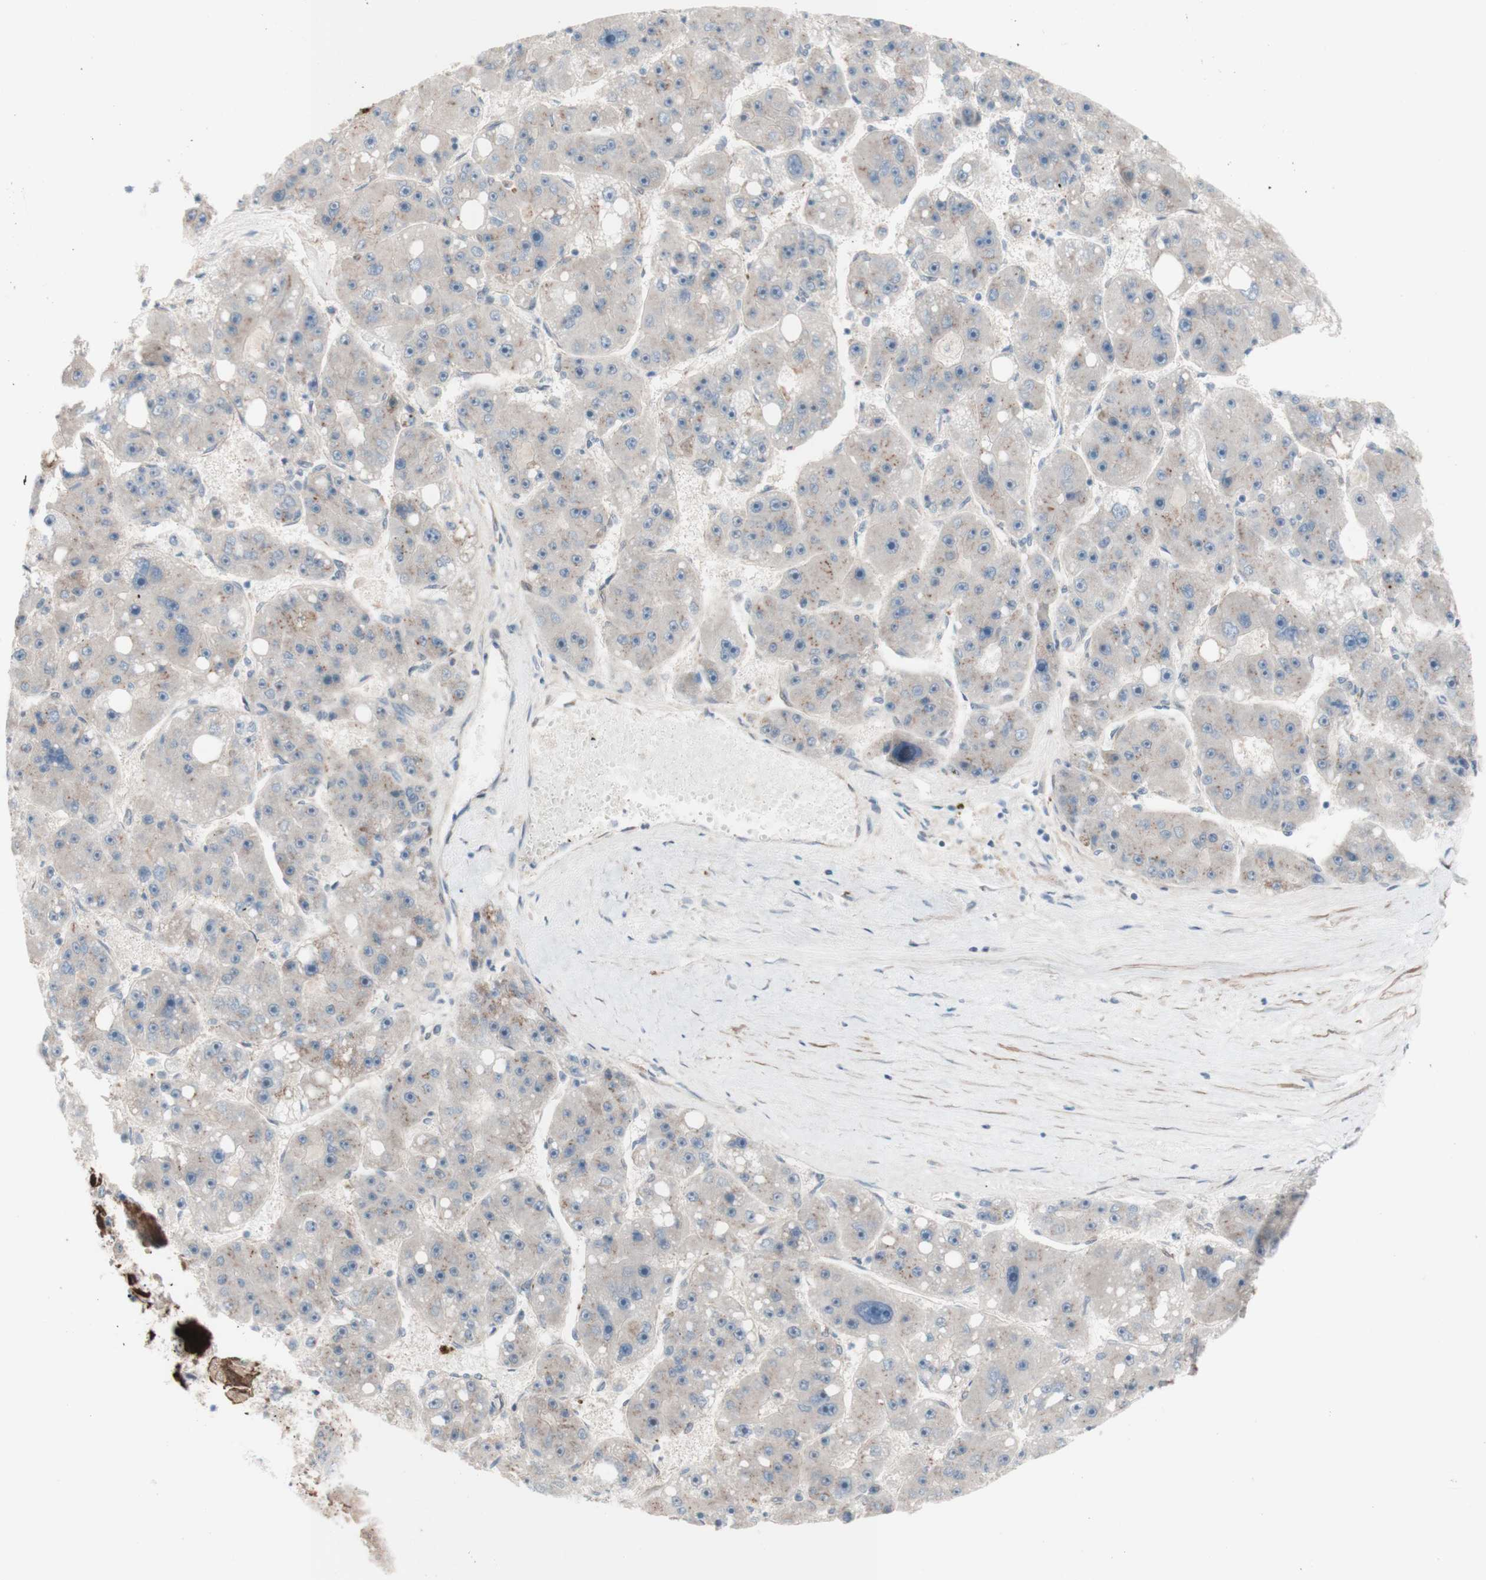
{"staining": {"intensity": "weak", "quantity": ">75%", "location": "cytoplasmic/membranous"}, "tissue": "liver cancer", "cell_type": "Tumor cells", "image_type": "cancer", "snomed": [{"axis": "morphology", "description": "Carcinoma, Hepatocellular, NOS"}, {"axis": "topography", "description": "Liver"}], "caption": "Immunohistochemistry (DAB (3,3'-diaminobenzidine)) staining of human liver cancer (hepatocellular carcinoma) reveals weak cytoplasmic/membranous protein expression in approximately >75% of tumor cells.", "gene": "CNN3", "patient": {"sex": "female", "age": 61}}